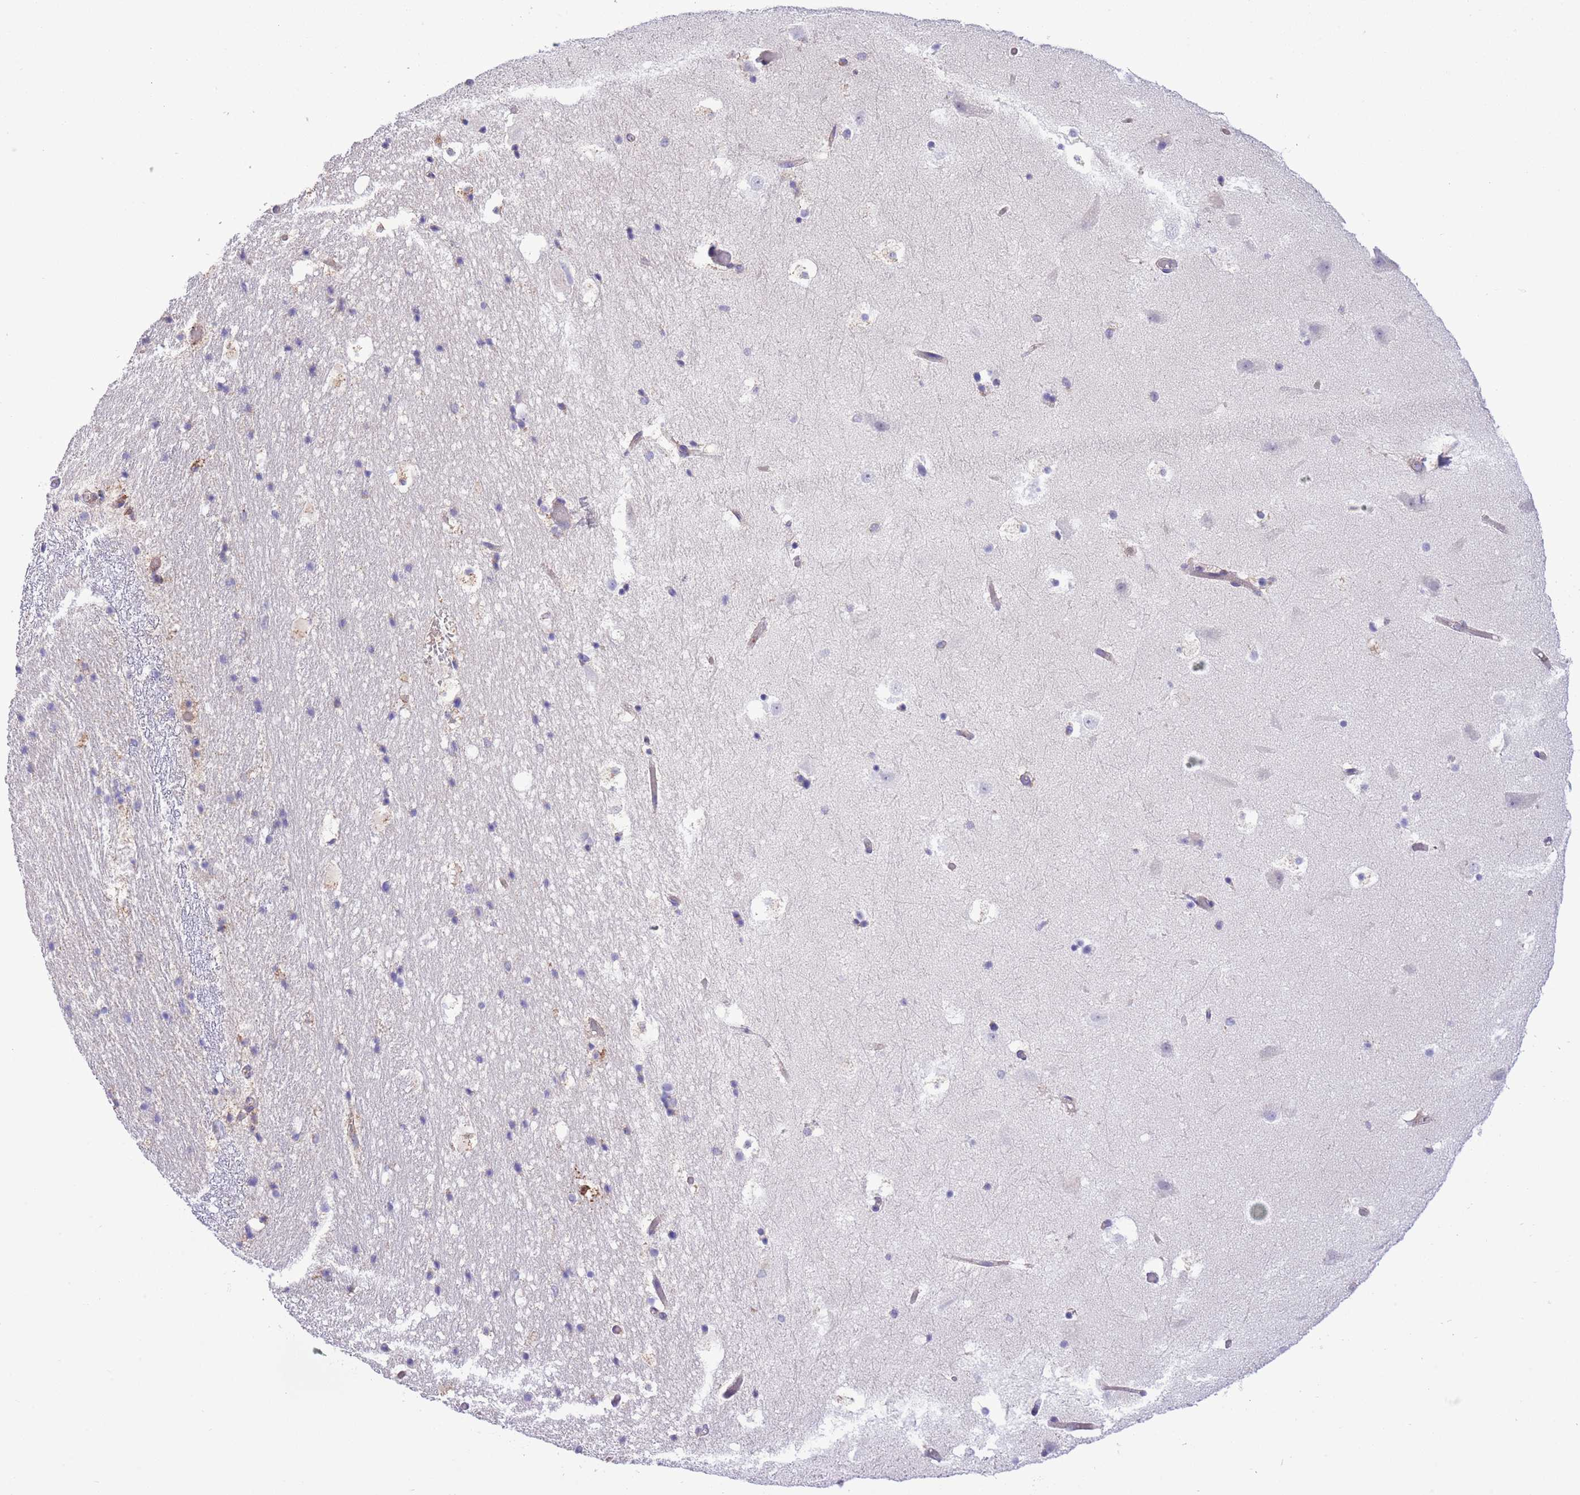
{"staining": {"intensity": "moderate", "quantity": "<25%", "location": "cytoplasmic/membranous"}, "tissue": "hippocampus", "cell_type": "Glial cells", "image_type": "normal", "snomed": [{"axis": "morphology", "description": "Normal tissue, NOS"}, {"axis": "topography", "description": "Hippocampus"}], "caption": "High-power microscopy captured an immunohistochemistry (IHC) image of benign hippocampus, revealing moderate cytoplasmic/membranous staining in approximately <25% of glial cells.", "gene": "SS18L2", "patient": {"sex": "female", "age": 52}}